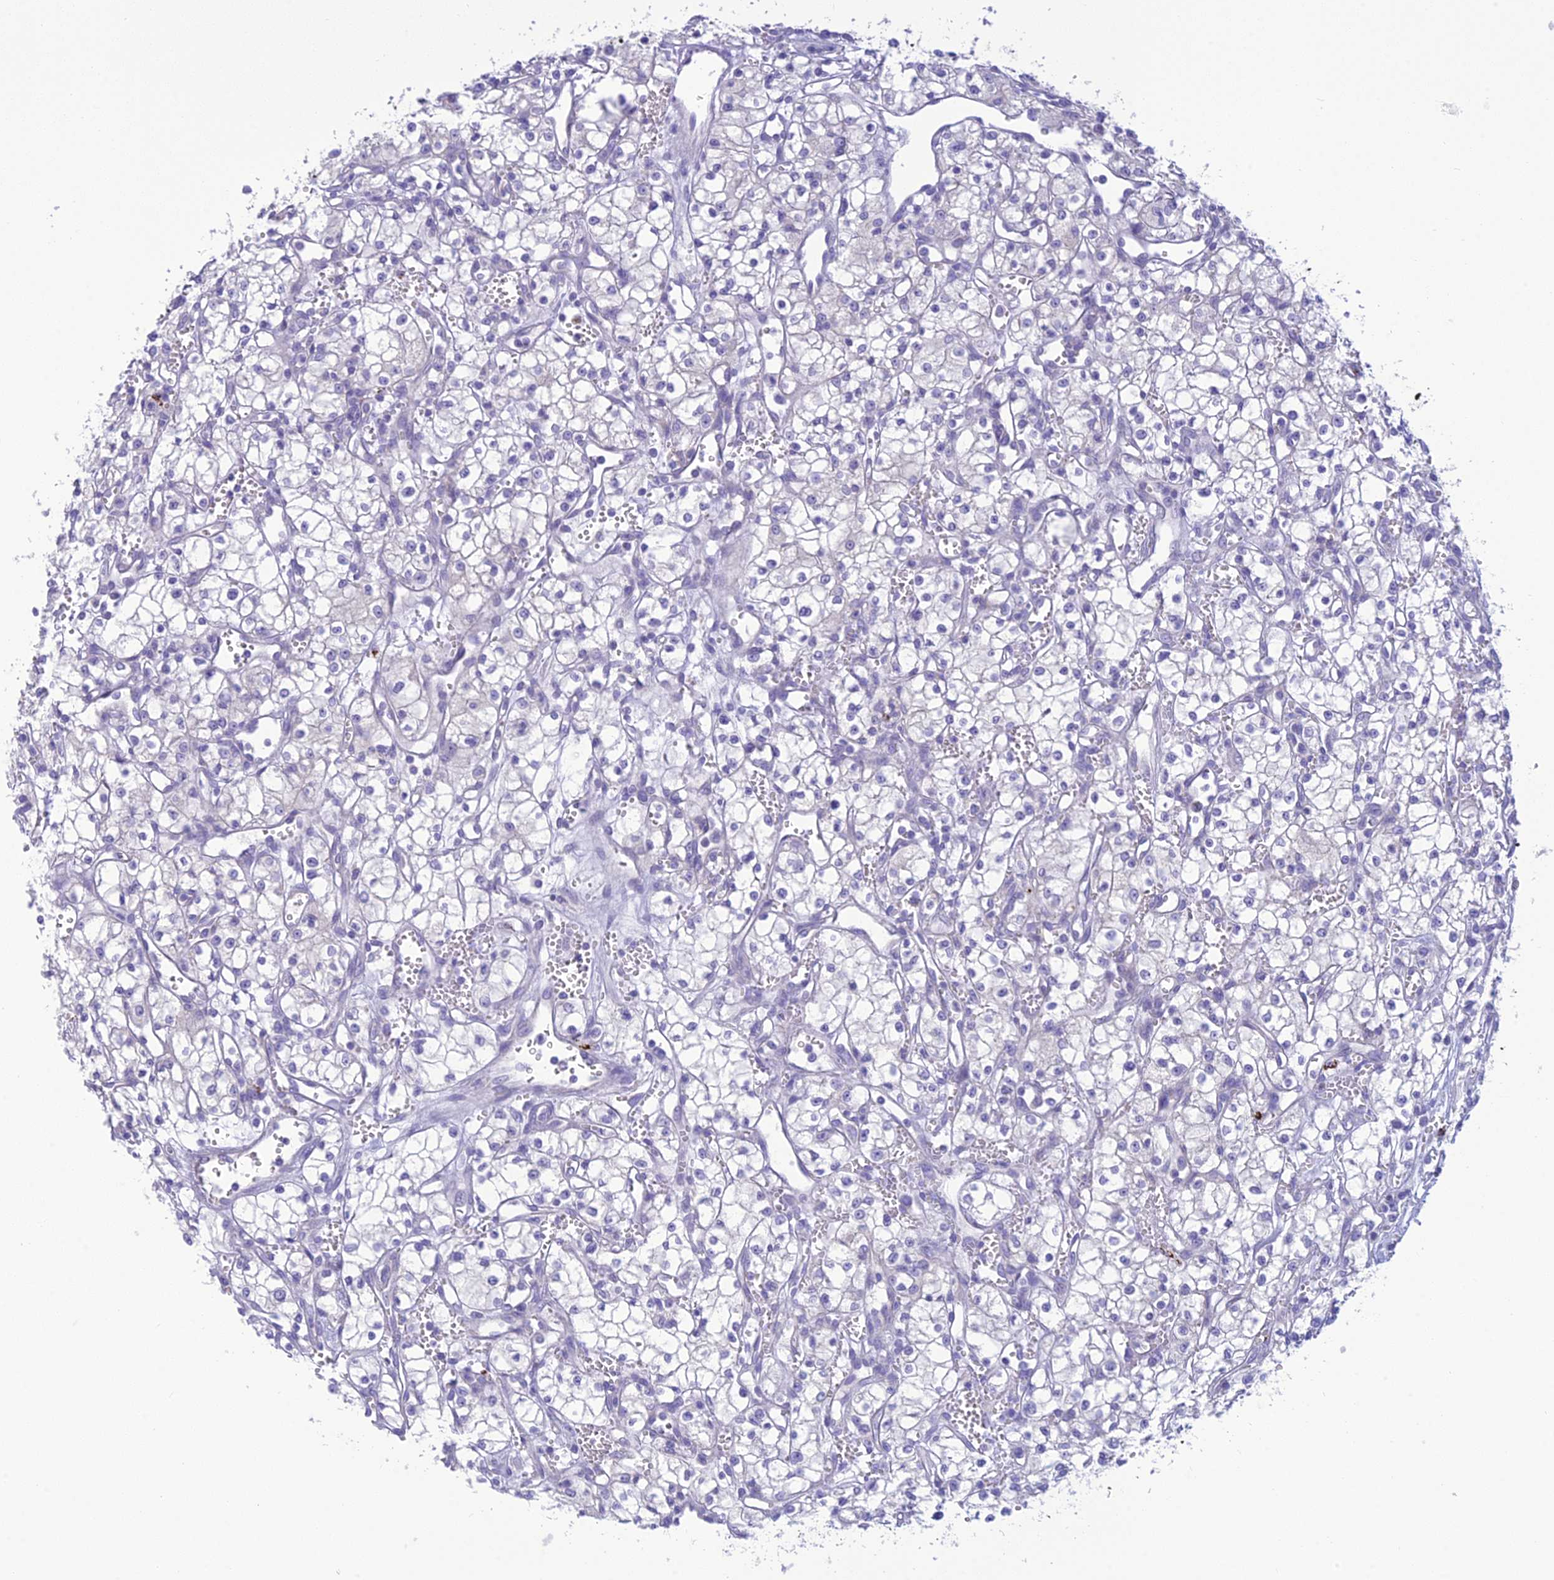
{"staining": {"intensity": "negative", "quantity": "none", "location": "none"}, "tissue": "renal cancer", "cell_type": "Tumor cells", "image_type": "cancer", "snomed": [{"axis": "morphology", "description": "Adenocarcinoma, NOS"}, {"axis": "topography", "description": "Kidney"}], "caption": "Tumor cells show no significant protein staining in renal cancer (adenocarcinoma). (DAB immunohistochemistry (IHC), high magnification).", "gene": "DHDH", "patient": {"sex": "male", "age": 59}}